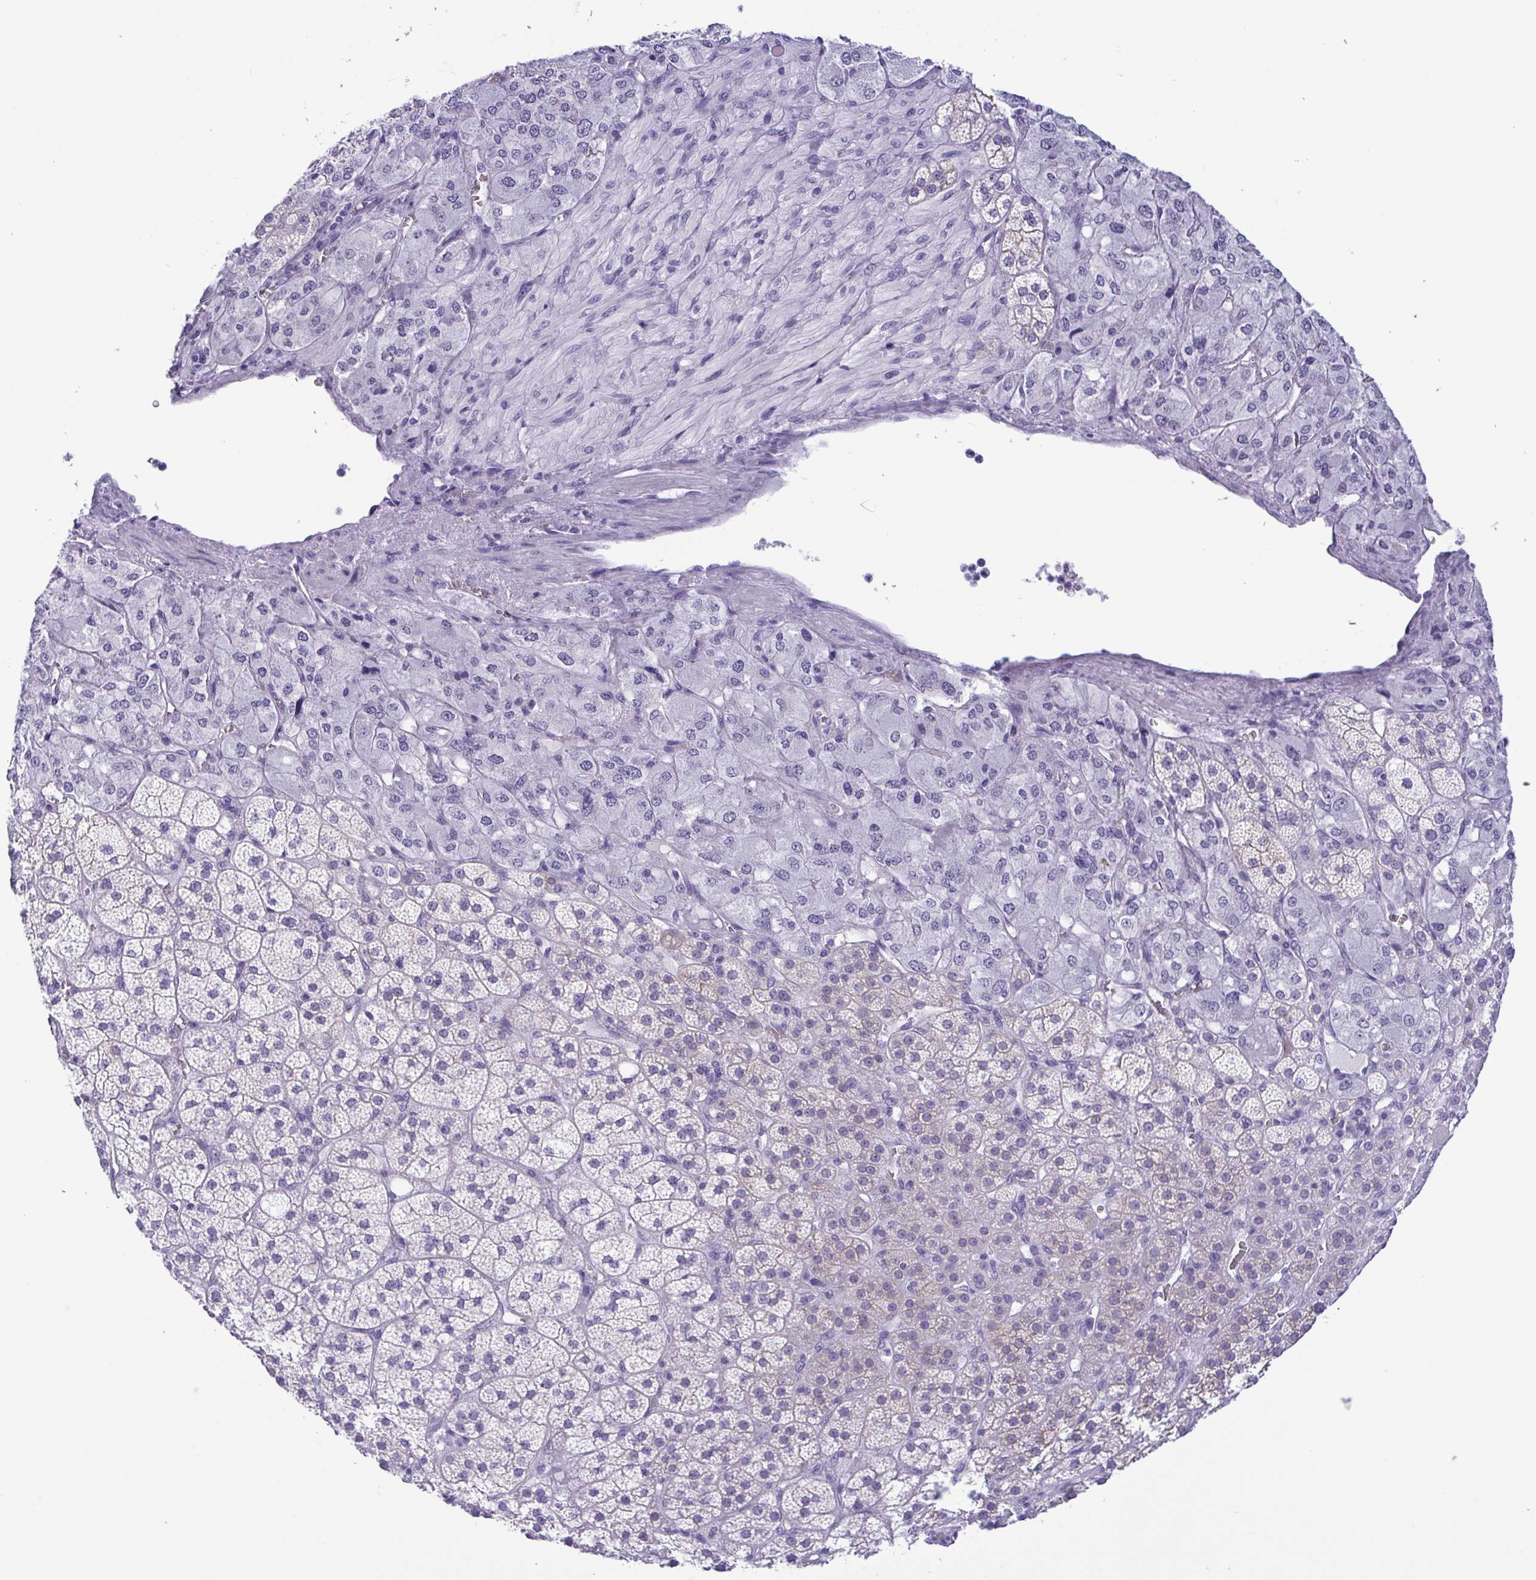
{"staining": {"intensity": "moderate", "quantity": "<25%", "location": "cytoplasmic/membranous"}, "tissue": "adrenal gland", "cell_type": "Glandular cells", "image_type": "normal", "snomed": [{"axis": "morphology", "description": "Normal tissue, NOS"}, {"axis": "topography", "description": "Adrenal gland"}], "caption": "Immunohistochemical staining of normal adrenal gland shows <25% levels of moderate cytoplasmic/membranous protein positivity in about <25% of glandular cells. The staining was performed using DAB, with brown indicating positive protein expression. Nuclei are stained blue with hematoxylin.", "gene": "TSPY10", "patient": {"sex": "female", "age": 60}}